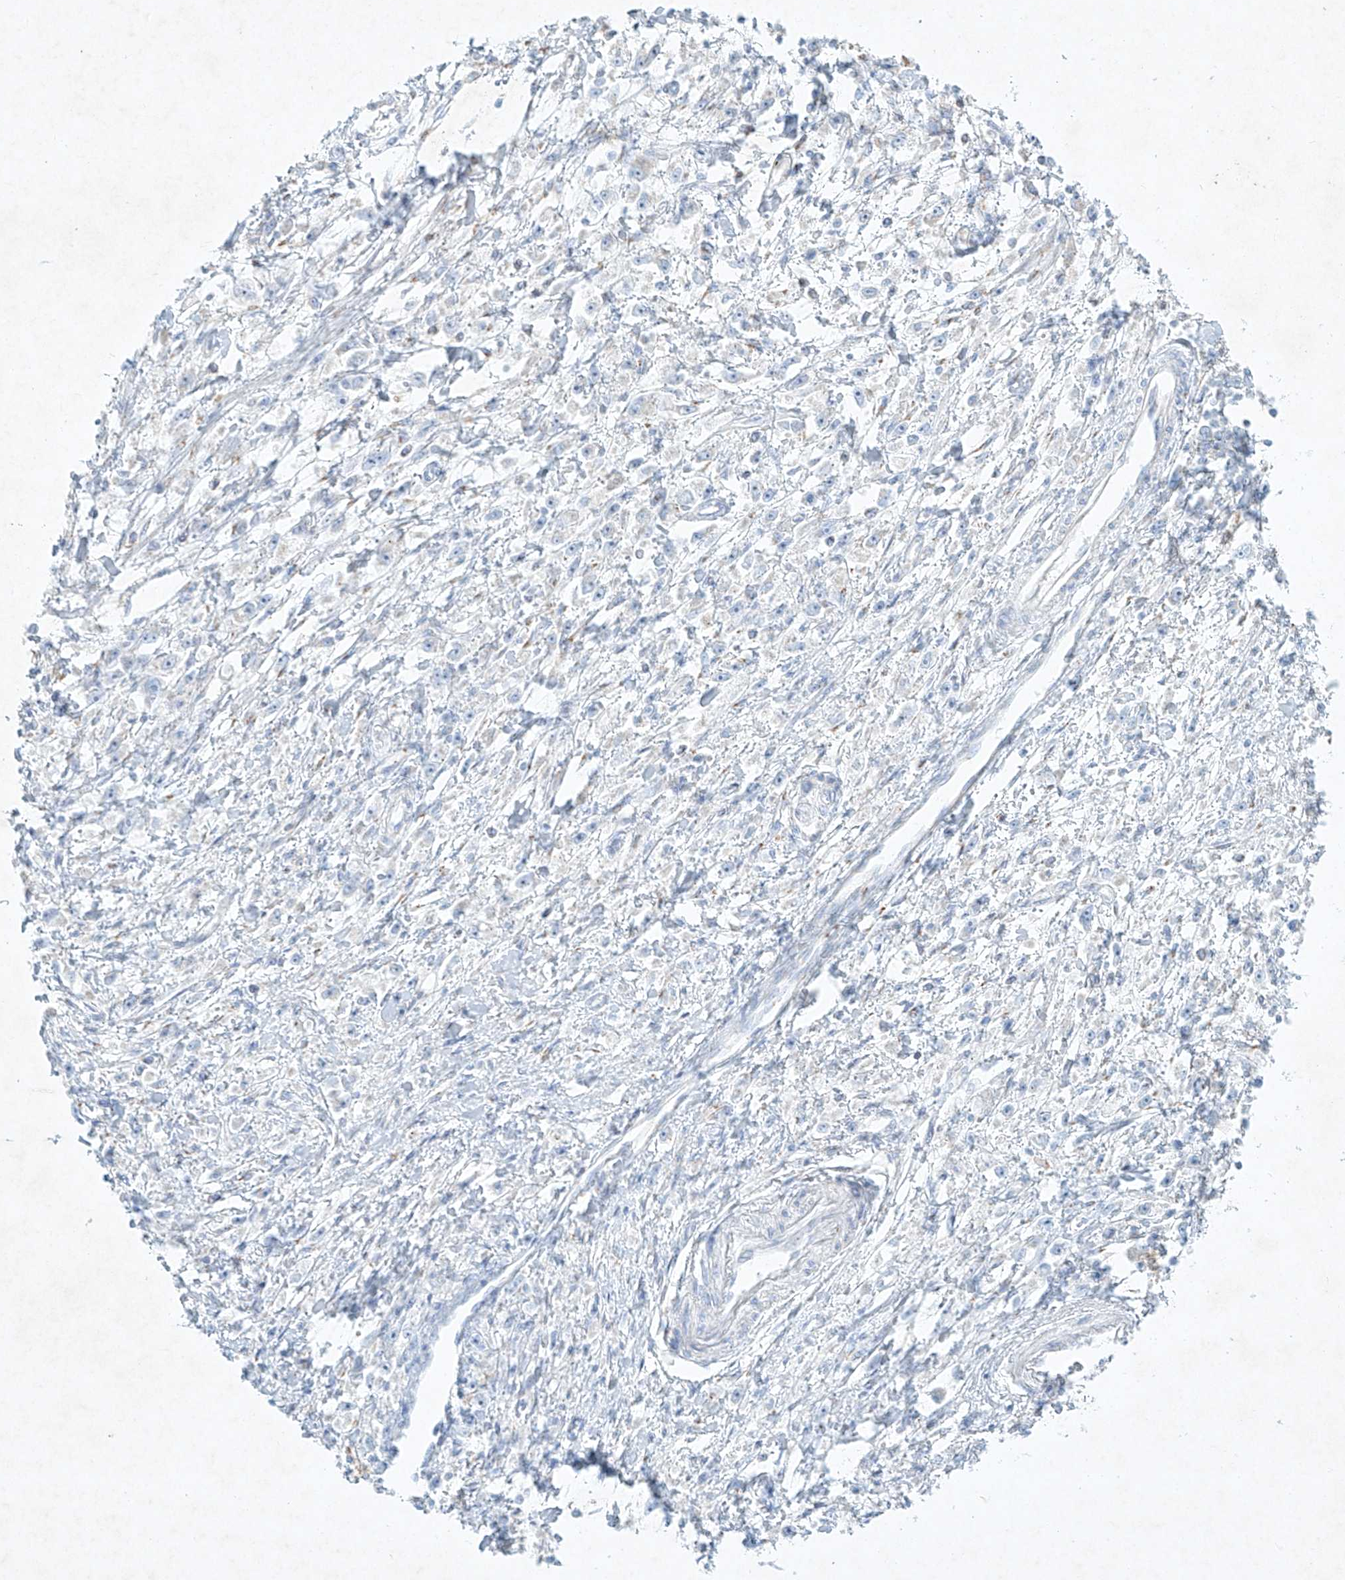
{"staining": {"intensity": "negative", "quantity": "none", "location": "none"}, "tissue": "stomach cancer", "cell_type": "Tumor cells", "image_type": "cancer", "snomed": [{"axis": "morphology", "description": "Adenocarcinoma, NOS"}, {"axis": "topography", "description": "Stomach"}], "caption": "Stomach adenocarcinoma was stained to show a protein in brown. There is no significant expression in tumor cells.", "gene": "PLEK", "patient": {"sex": "female", "age": 59}}